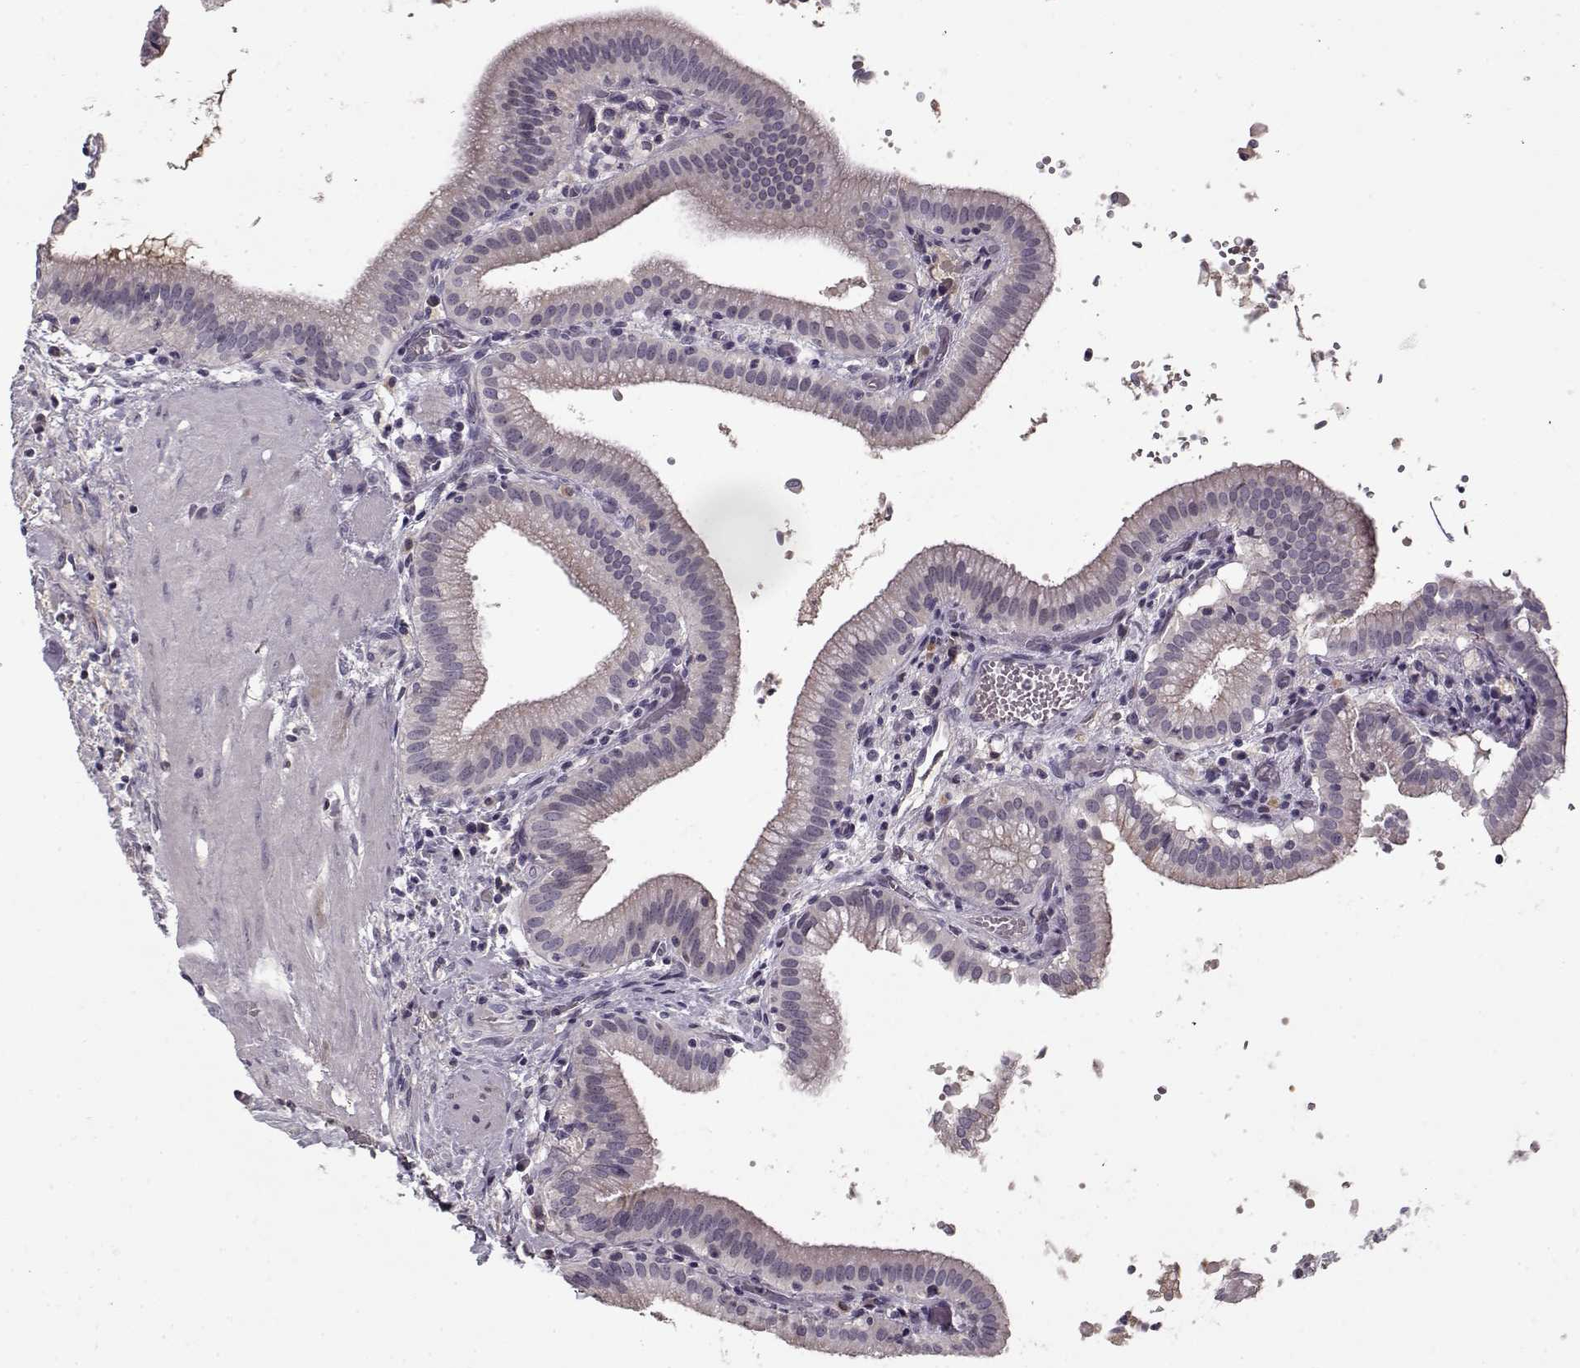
{"staining": {"intensity": "negative", "quantity": "none", "location": "none"}, "tissue": "gallbladder", "cell_type": "Glandular cells", "image_type": "normal", "snomed": [{"axis": "morphology", "description": "Normal tissue, NOS"}, {"axis": "topography", "description": "Gallbladder"}], "caption": "An image of gallbladder stained for a protein shows no brown staining in glandular cells.", "gene": "AFM", "patient": {"sex": "male", "age": 42}}